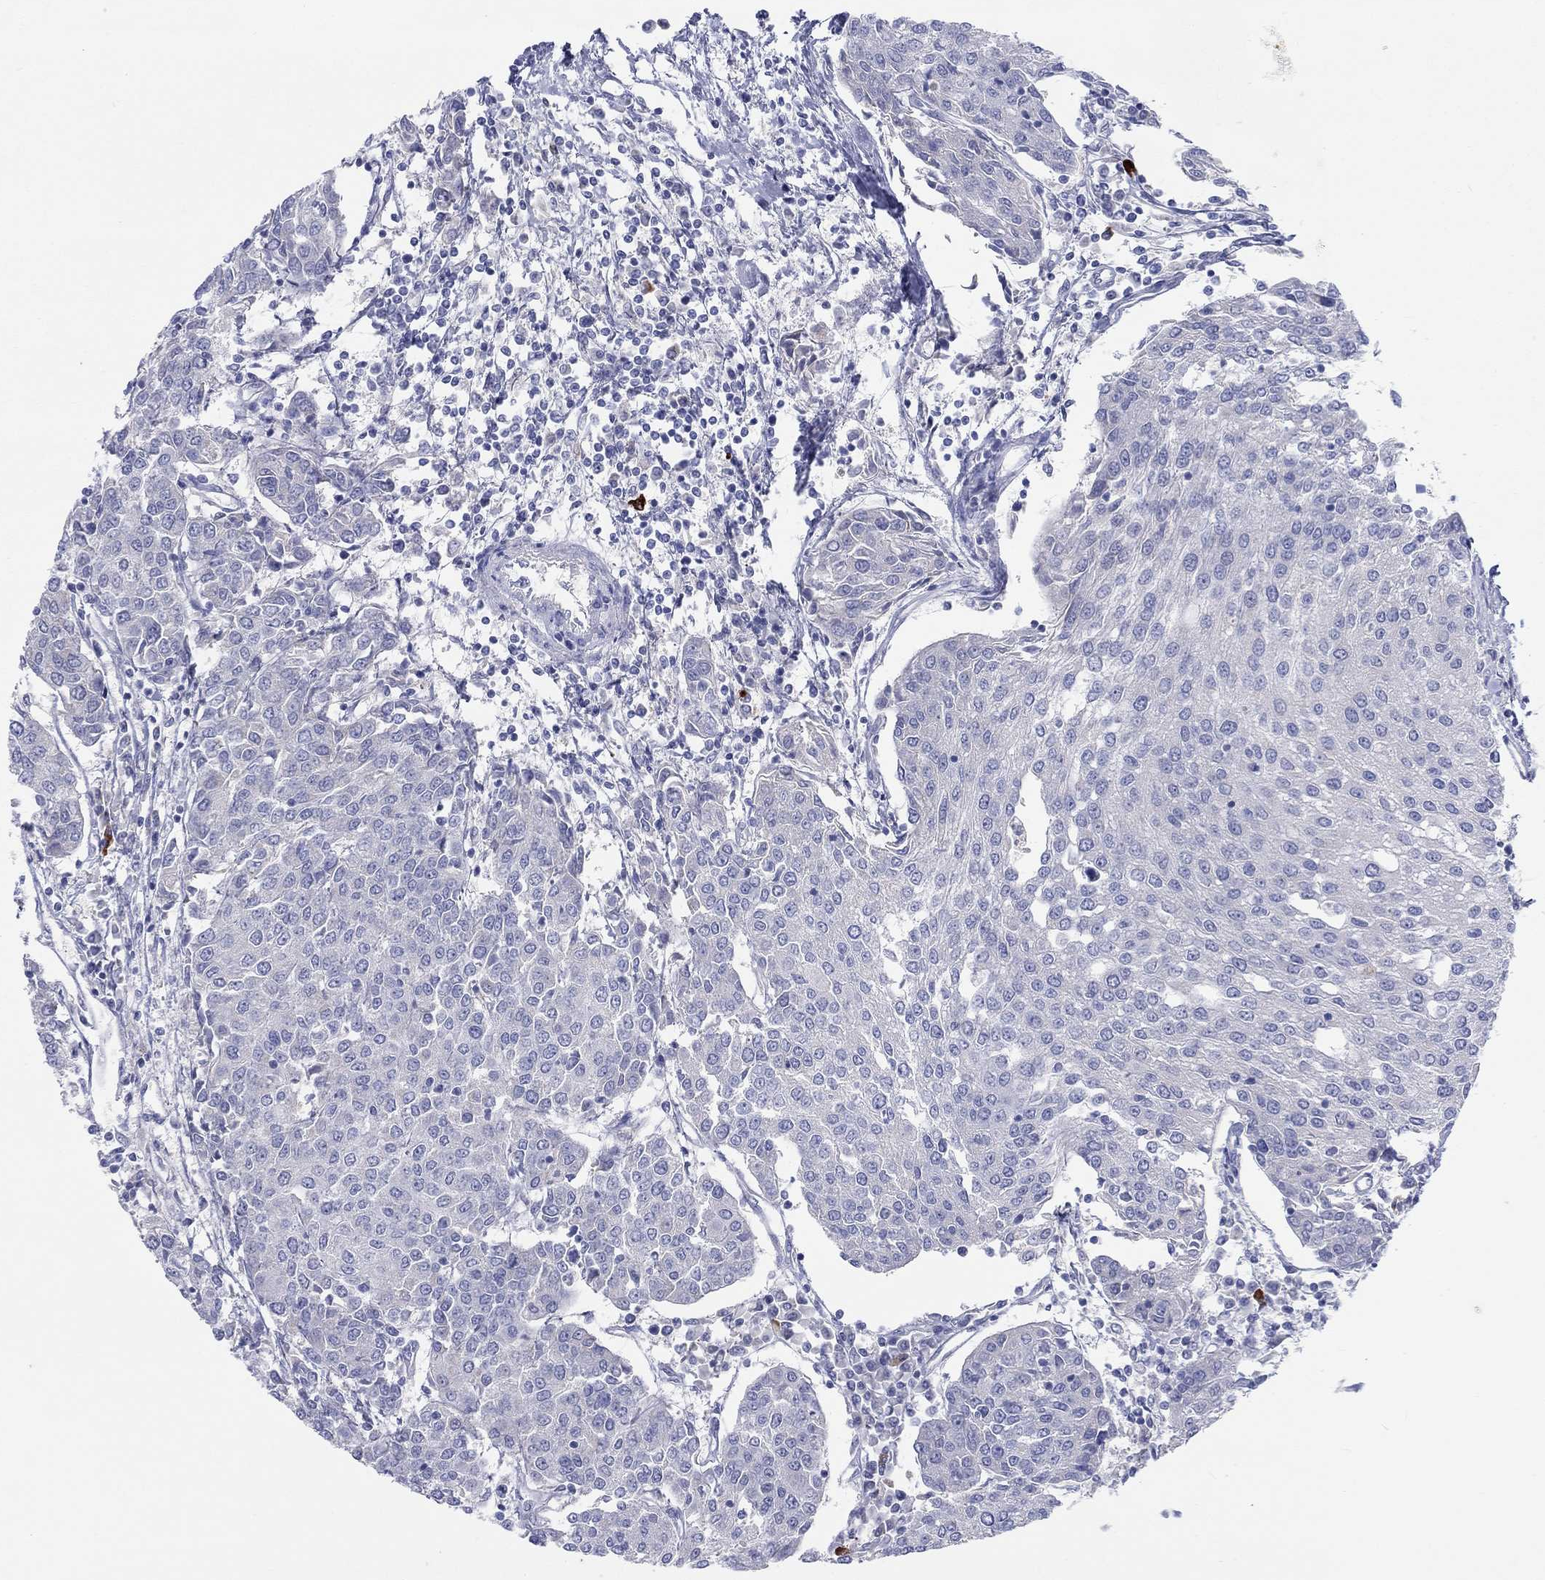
{"staining": {"intensity": "negative", "quantity": "none", "location": "none"}, "tissue": "urothelial cancer", "cell_type": "Tumor cells", "image_type": "cancer", "snomed": [{"axis": "morphology", "description": "Urothelial carcinoma, High grade"}, {"axis": "topography", "description": "Urinary bladder"}], "caption": "Immunohistochemistry histopathology image of neoplastic tissue: urothelial carcinoma (high-grade) stained with DAB reveals no significant protein expression in tumor cells. (Immunohistochemistry (ihc), brightfield microscopy, high magnification).", "gene": "BCO2", "patient": {"sex": "female", "age": 85}}